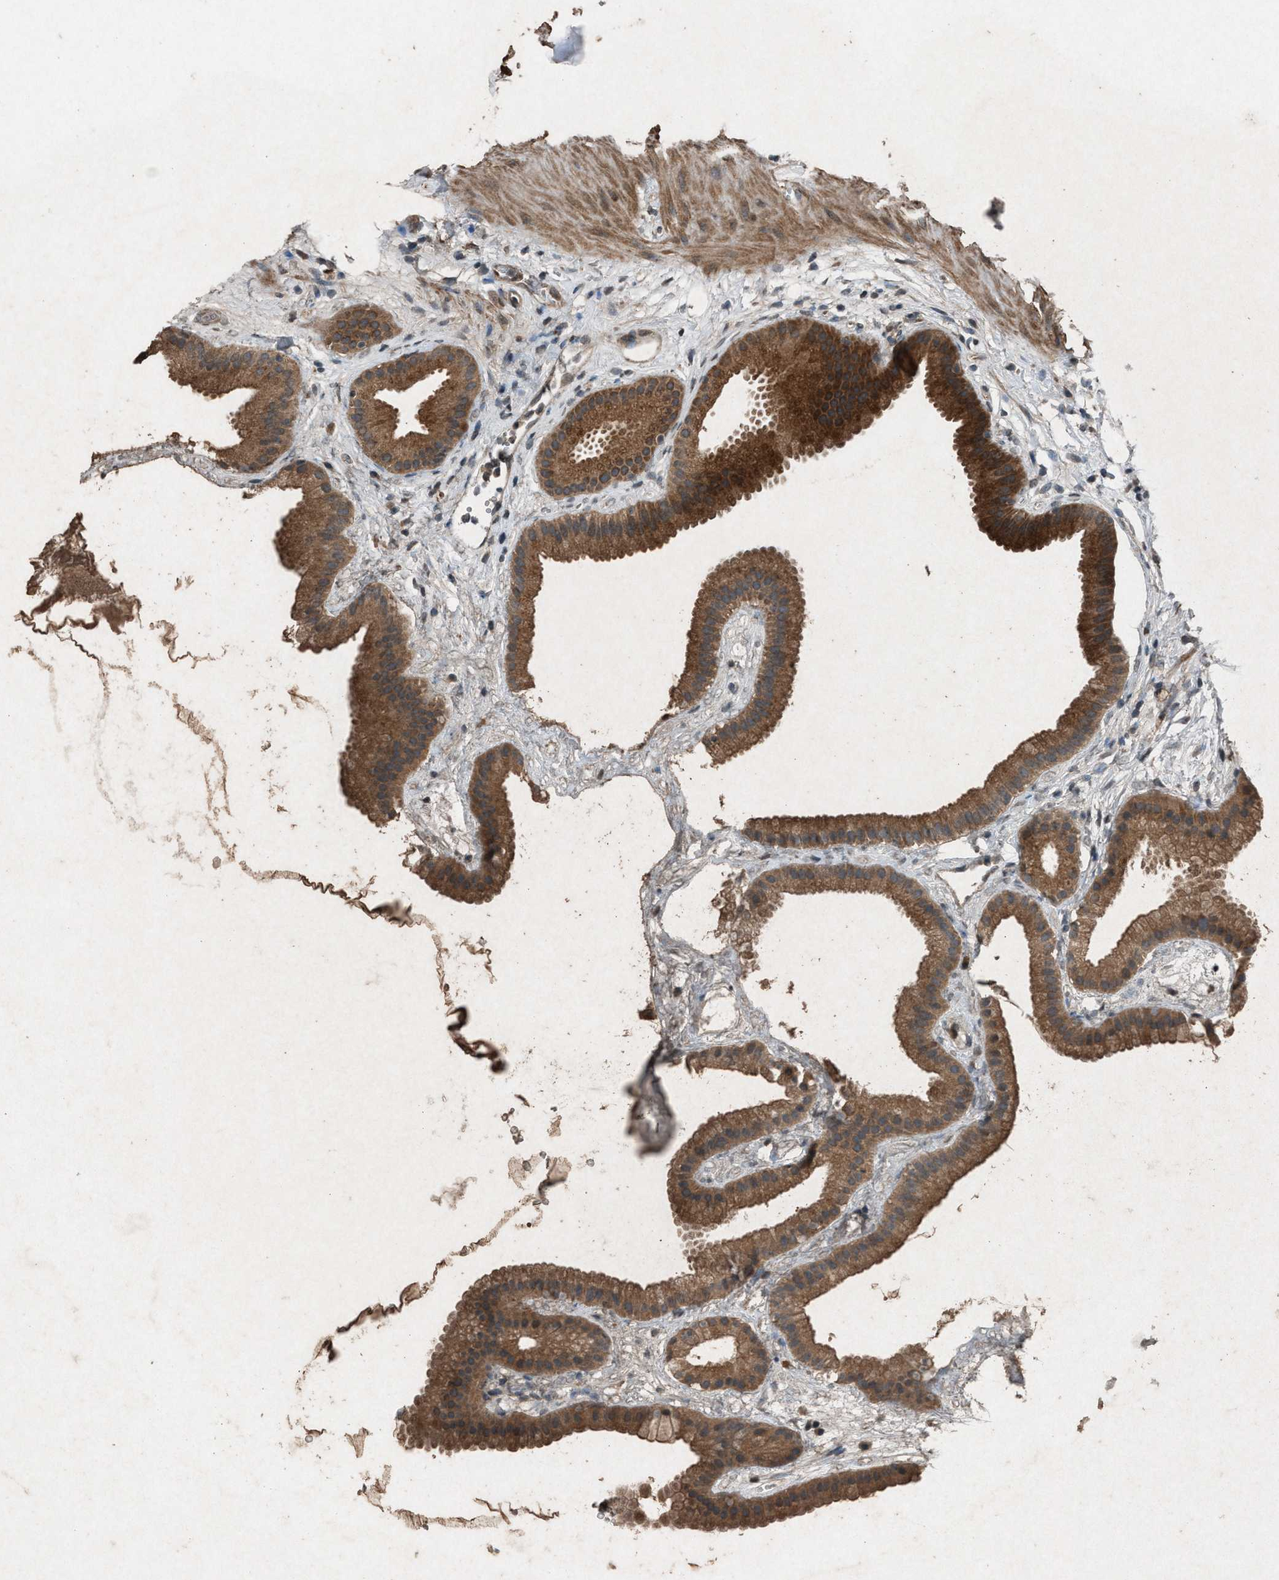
{"staining": {"intensity": "moderate", "quantity": ">75%", "location": "cytoplasmic/membranous"}, "tissue": "gallbladder", "cell_type": "Glandular cells", "image_type": "normal", "snomed": [{"axis": "morphology", "description": "Normal tissue, NOS"}, {"axis": "topography", "description": "Gallbladder"}], "caption": "Immunohistochemical staining of unremarkable gallbladder displays >75% levels of moderate cytoplasmic/membranous protein positivity in approximately >75% of glandular cells.", "gene": "CALR", "patient": {"sex": "female", "age": 64}}